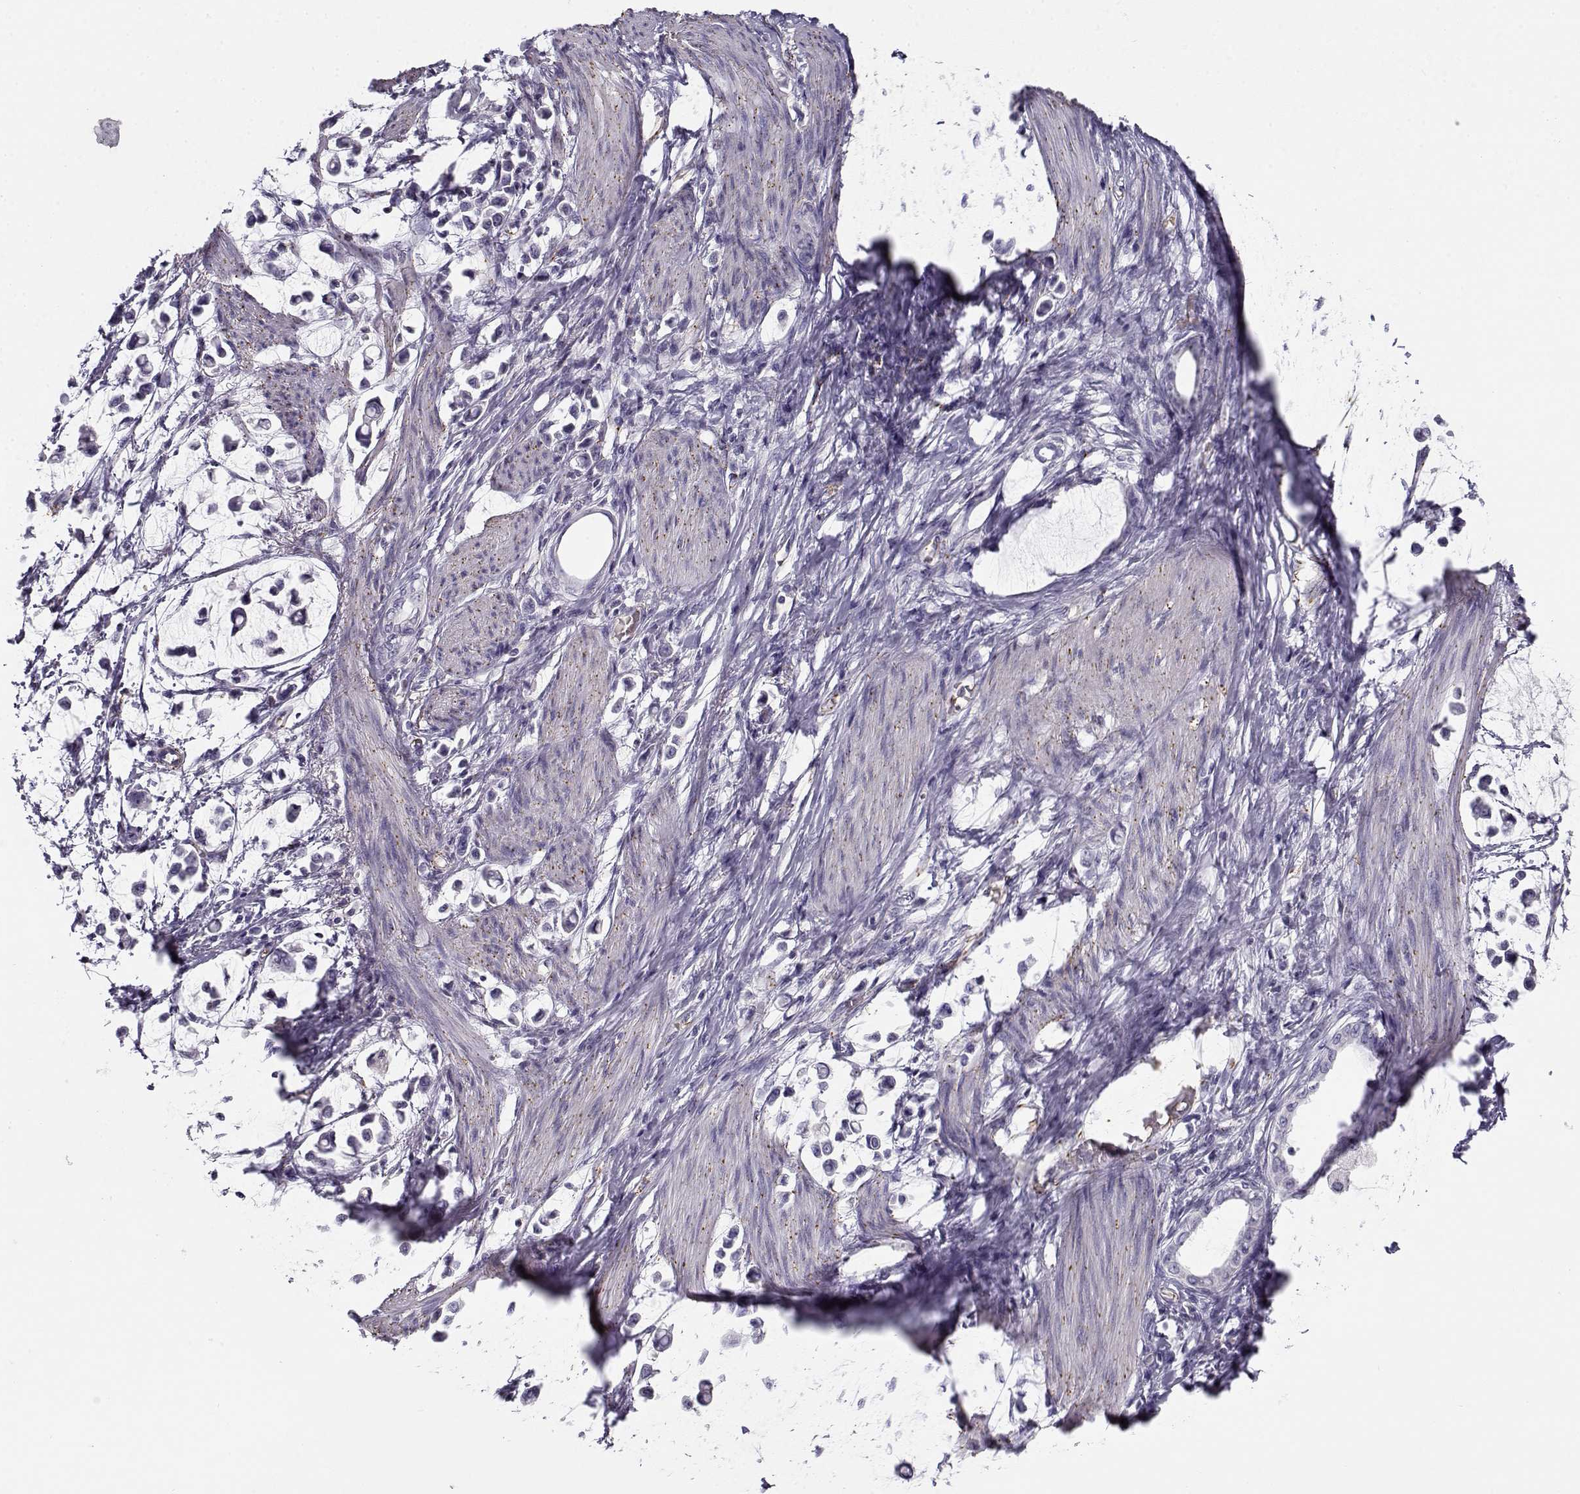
{"staining": {"intensity": "negative", "quantity": "none", "location": "none"}, "tissue": "stomach cancer", "cell_type": "Tumor cells", "image_type": "cancer", "snomed": [{"axis": "morphology", "description": "Adenocarcinoma, NOS"}, {"axis": "topography", "description": "Stomach"}], "caption": "High magnification brightfield microscopy of stomach cancer stained with DAB (brown) and counterstained with hematoxylin (blue): tumor cells show no significant positivity.", "gene": "MYO1A", "patient": {"sex": "male", "age": 82}}